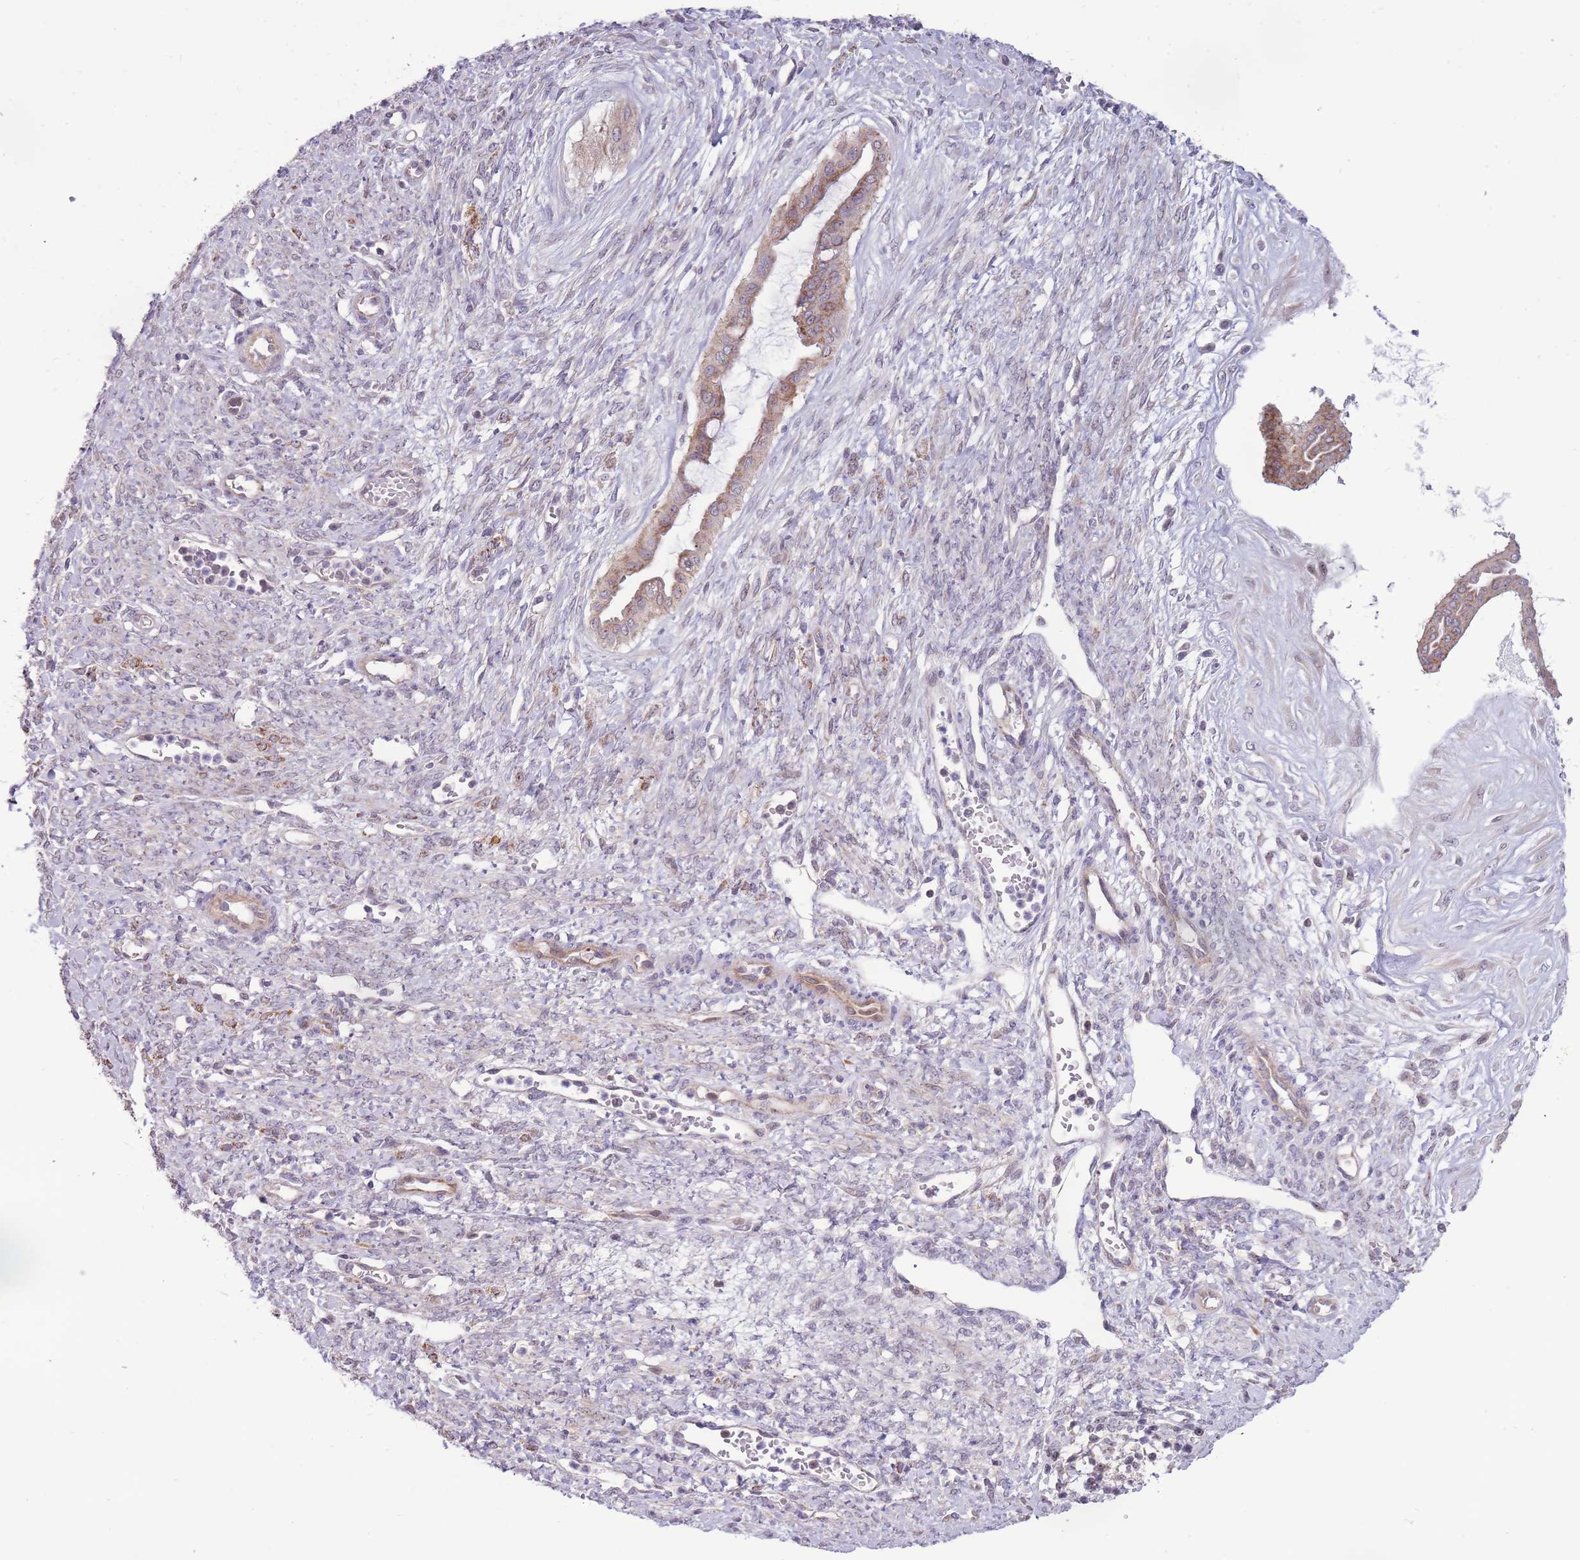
{"staining": {"intensity": "moderate", "quantity": ">75%", "location": "cytoplasmic/membranous"}, "tissue": "ovarian cancer", "cell_type": "Tumor cells", "image_type": "cancer", "snomed": [{"axis": "morphology", "description": "Cystadenocarcinoma, mucinous, NOS"}, {"axis": "topography", "description": "Ovary"}], "caption": "Mucinous cystadenocarcinoma (ovarian) tissue exhibits moderate cytoplasmic/membranous staining in about >75% of tumor cells, visualized by immunohistochemistry. (DAB (3,3'-diaminobenzidine) IHC, brown staining for protein, blue staining for nuclei).", "gene": "MCIDAS", "patient": {"sex": "female", "age": 73}}